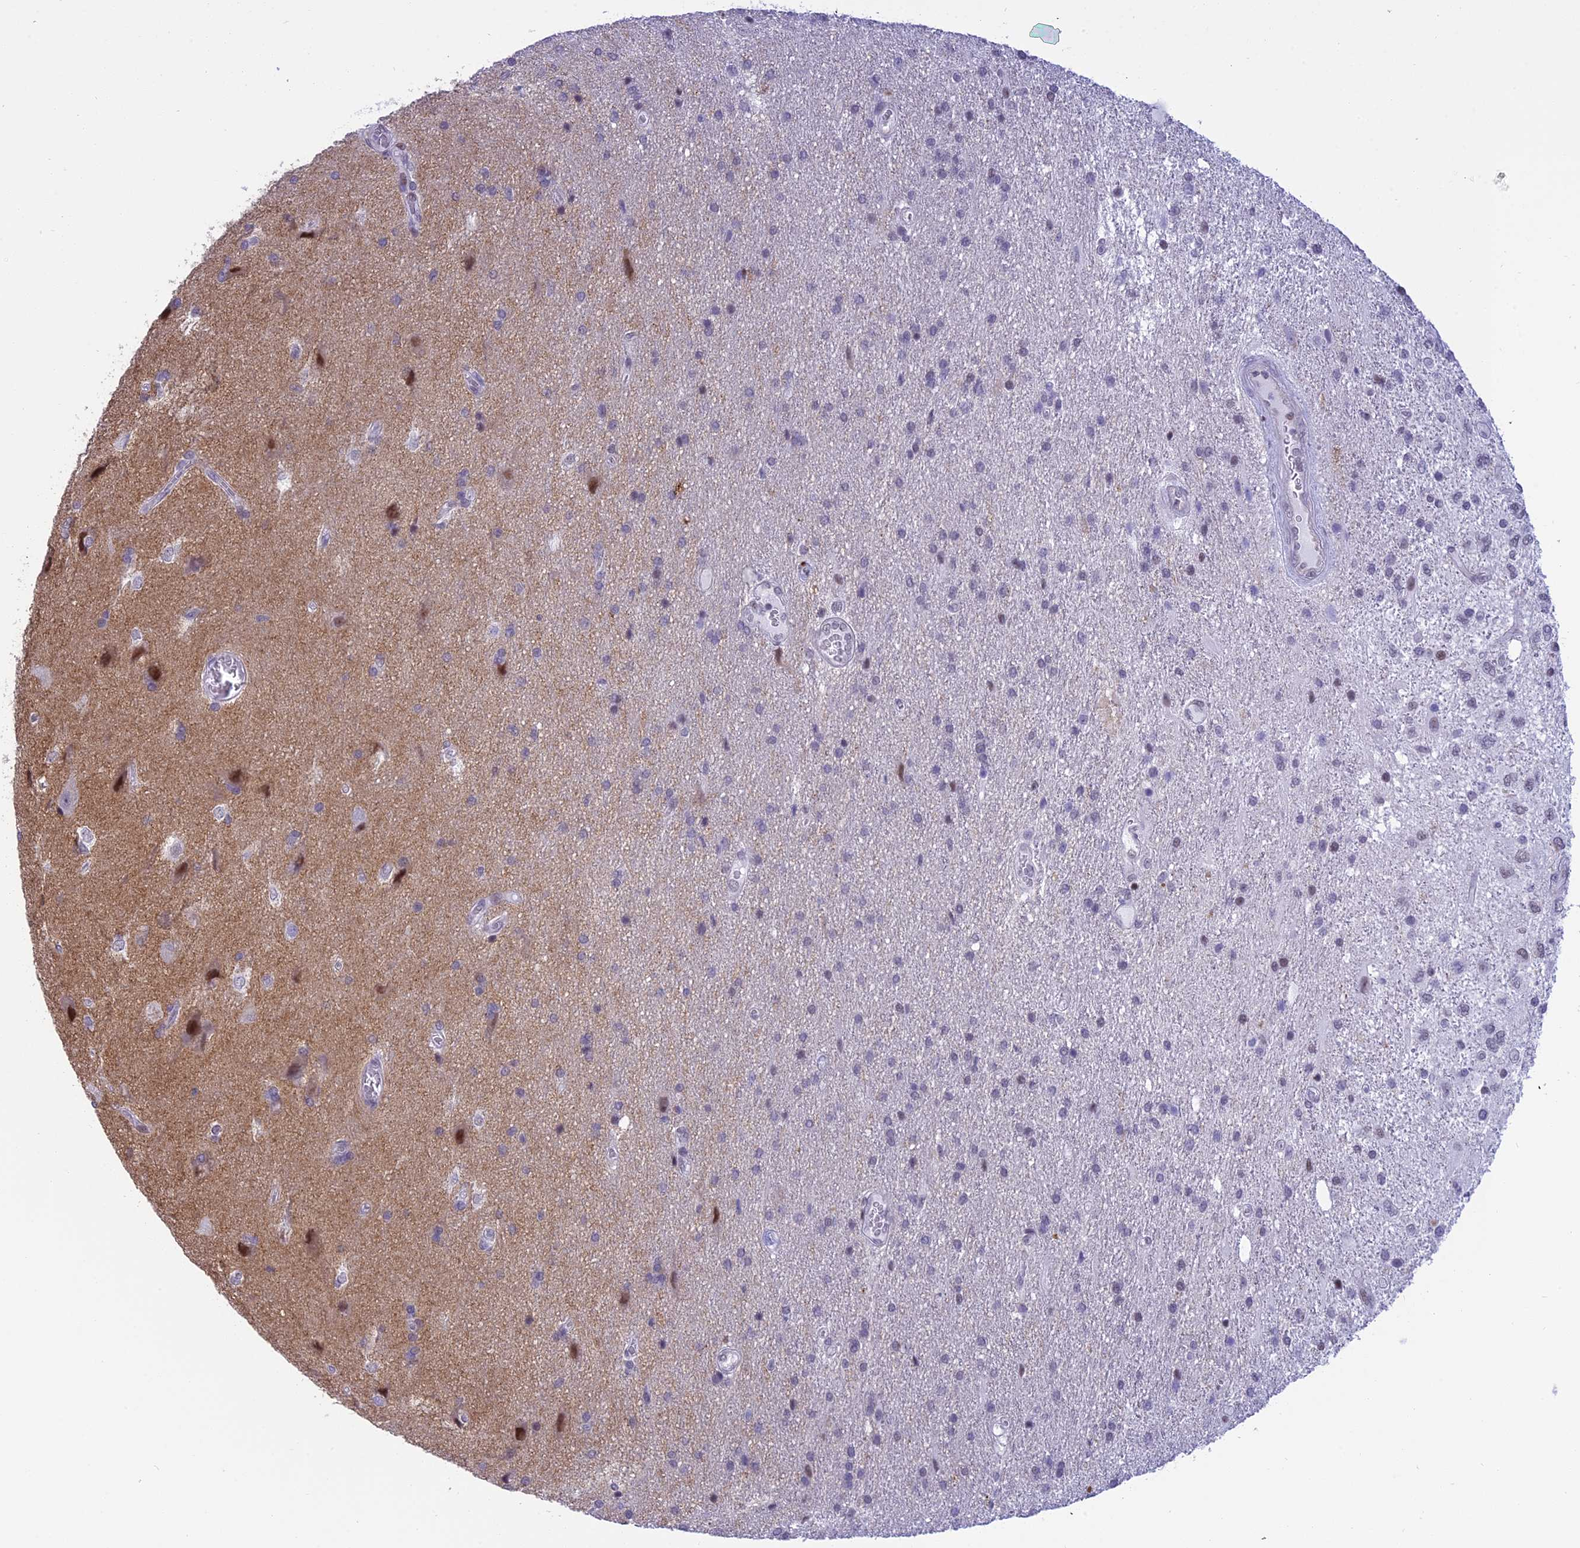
{"staining": {"intensity": "moderate", "quantity": "<25%", "location": "nuclear"}, "tissue": "glioma", "cell_type": "Tumor cells", "image_type": "cancer", "snomed": [{"axis": "morphology", "description": "Glioma, malignant, Low grade"}, {"axis": "topography", "description": "Brain"}], "caption": "The micrograph exhibits a brown stain indicating the presence of a protein in the nuclear of tumor cells in low-grade glioma (malignant). The staining is performed using DAB (3,3'-diaminobenzidine) brown chromogen to label protein expression. The nuclei are counter-stained blue using hematoxylin.", "gene": "SPIRE2", "patient": {"sex": "male", "age": 66}}